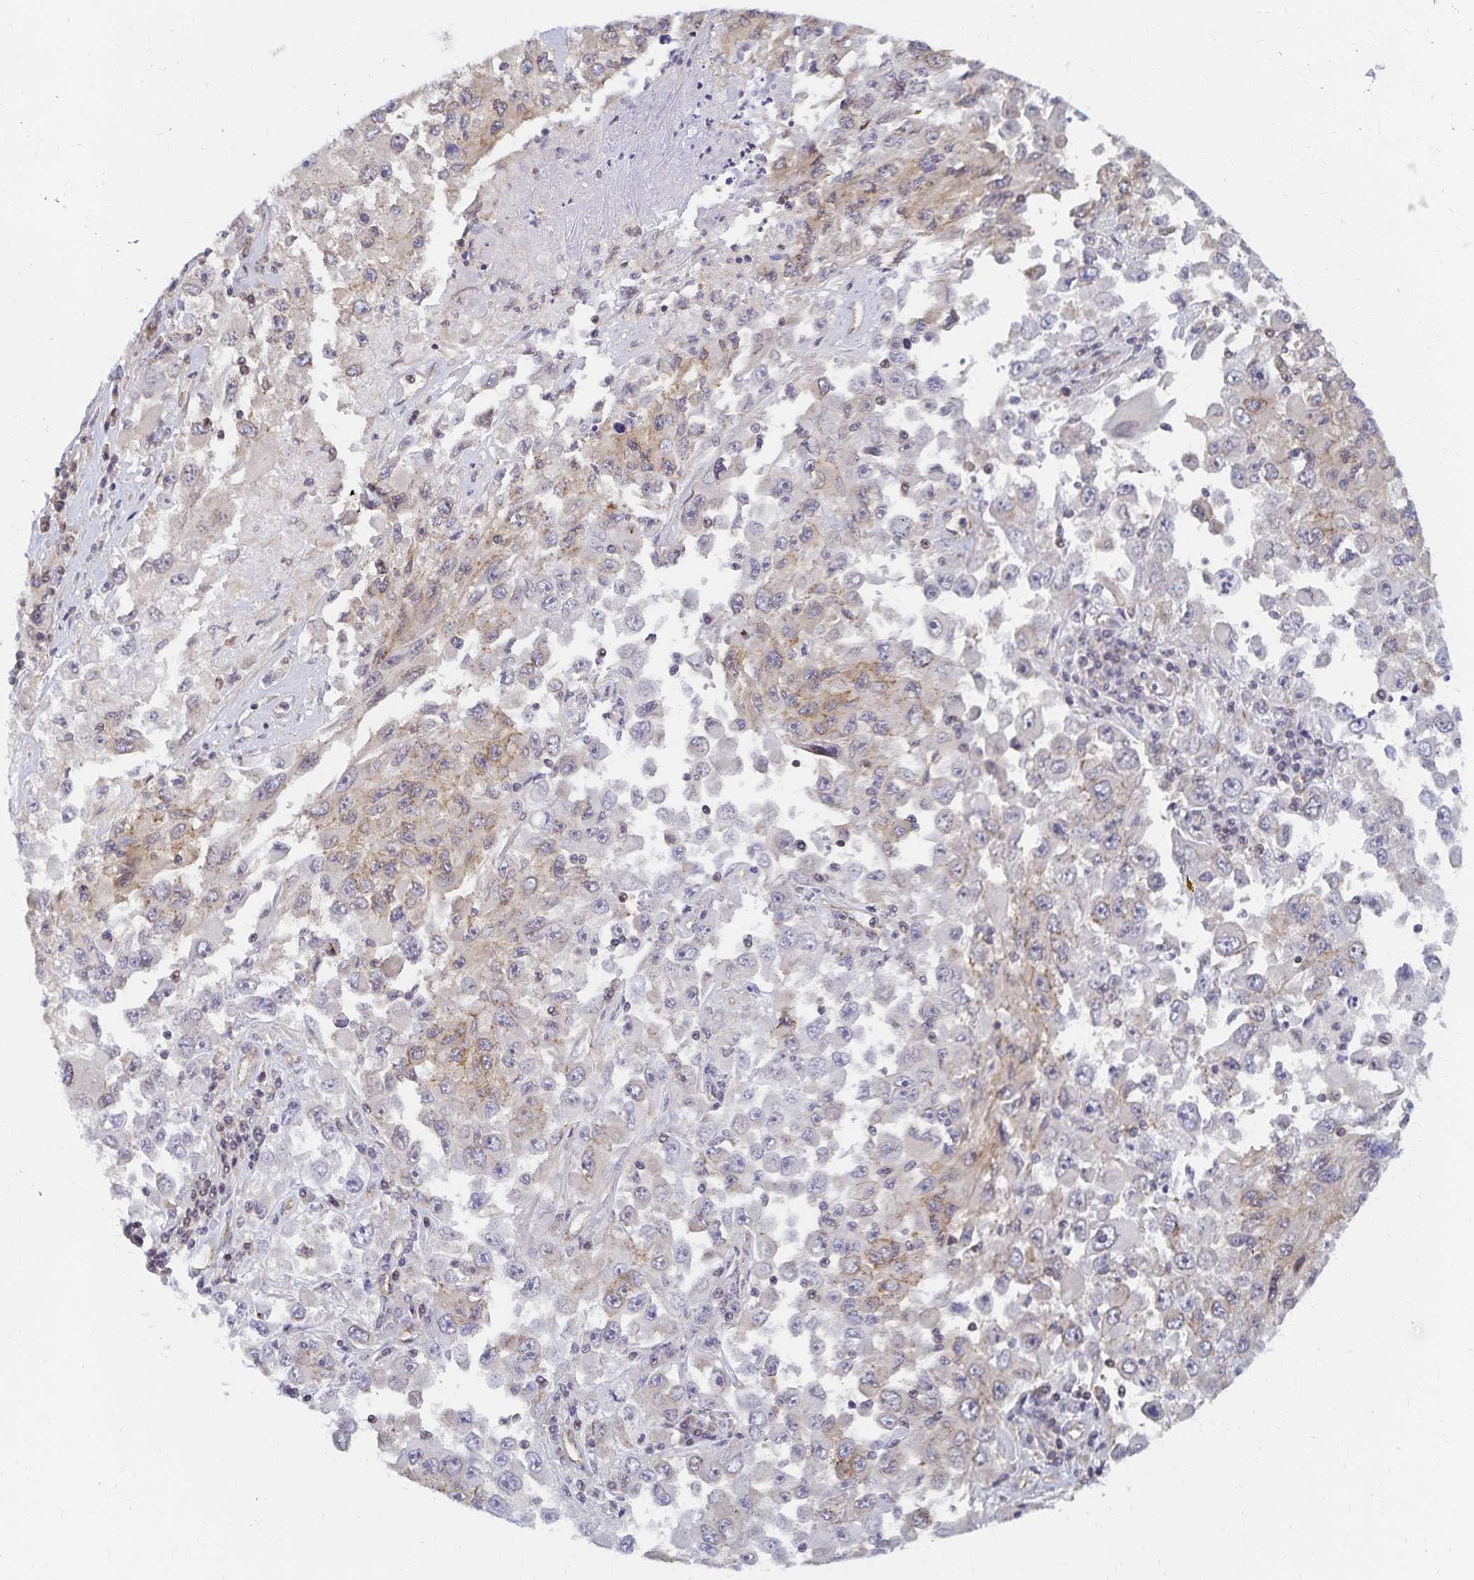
{"staining": {"intensity": "weak", "quantity": "25%-75%", "location": "cytoplasmic/membranous,nuclear"}, "tissue": "melanoma", "cell_type": "Tumor cells", "image_type": "cancer", "snomed": [{"axis": "morphology", "description": "Malignant melanoma, Metastatic site"}, {"axis": "topography", "description": "Lymph node"}], "caption": "Protein staining of melanoma tissue demonstrates weak cytoplasmic/membranous and nuclear expression in about 25%-75% of tumor cells.", "gene": "RAB9B", "patient": {"sex": "female", "age": 67}}